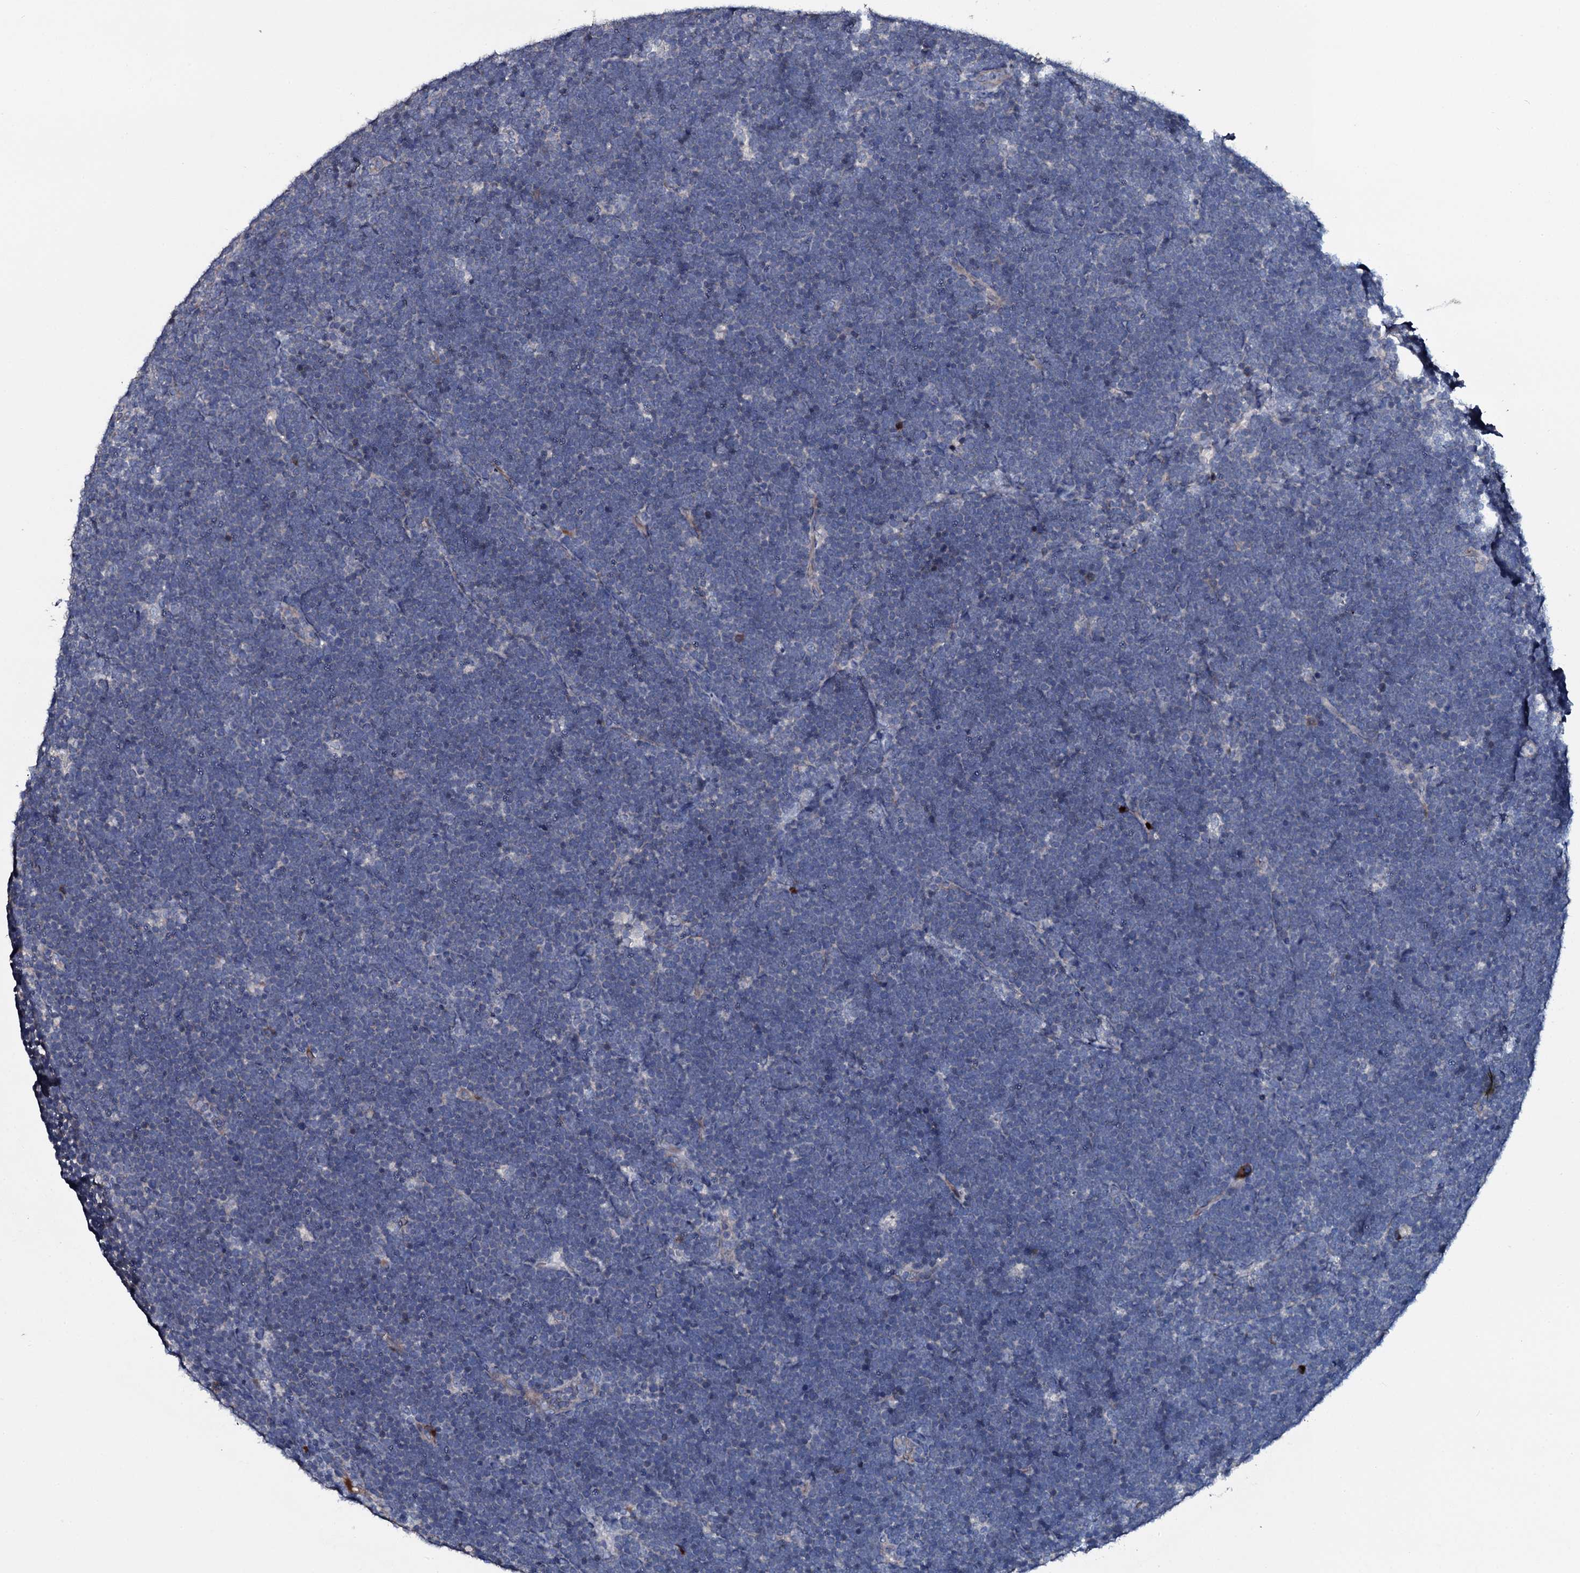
{"staining": {"intensity": "negative", "quantity": "none", "location": "none"}, "tissue": "lymphoma", "cell_type": "Tumor cells", "image_type": "cancer", "snomed": [{"axis": "morphology", "description": "Malignant lymphoma, non-Hodgkin's type, High grade"}, {"axis": "topography", "description": "Lymph node"}], "caption": "High magnification brightfield microscopy of malignant lymphoma, non-Hodgkin's type (high-grade) stained with DAB (3,3'-diaminobenzidine) (brown) and counterstained with hematoxylin (blue): tumor cells show no significant expression.", "gene": "IL12B", "patient": {"sex": "male", "age": 13}}